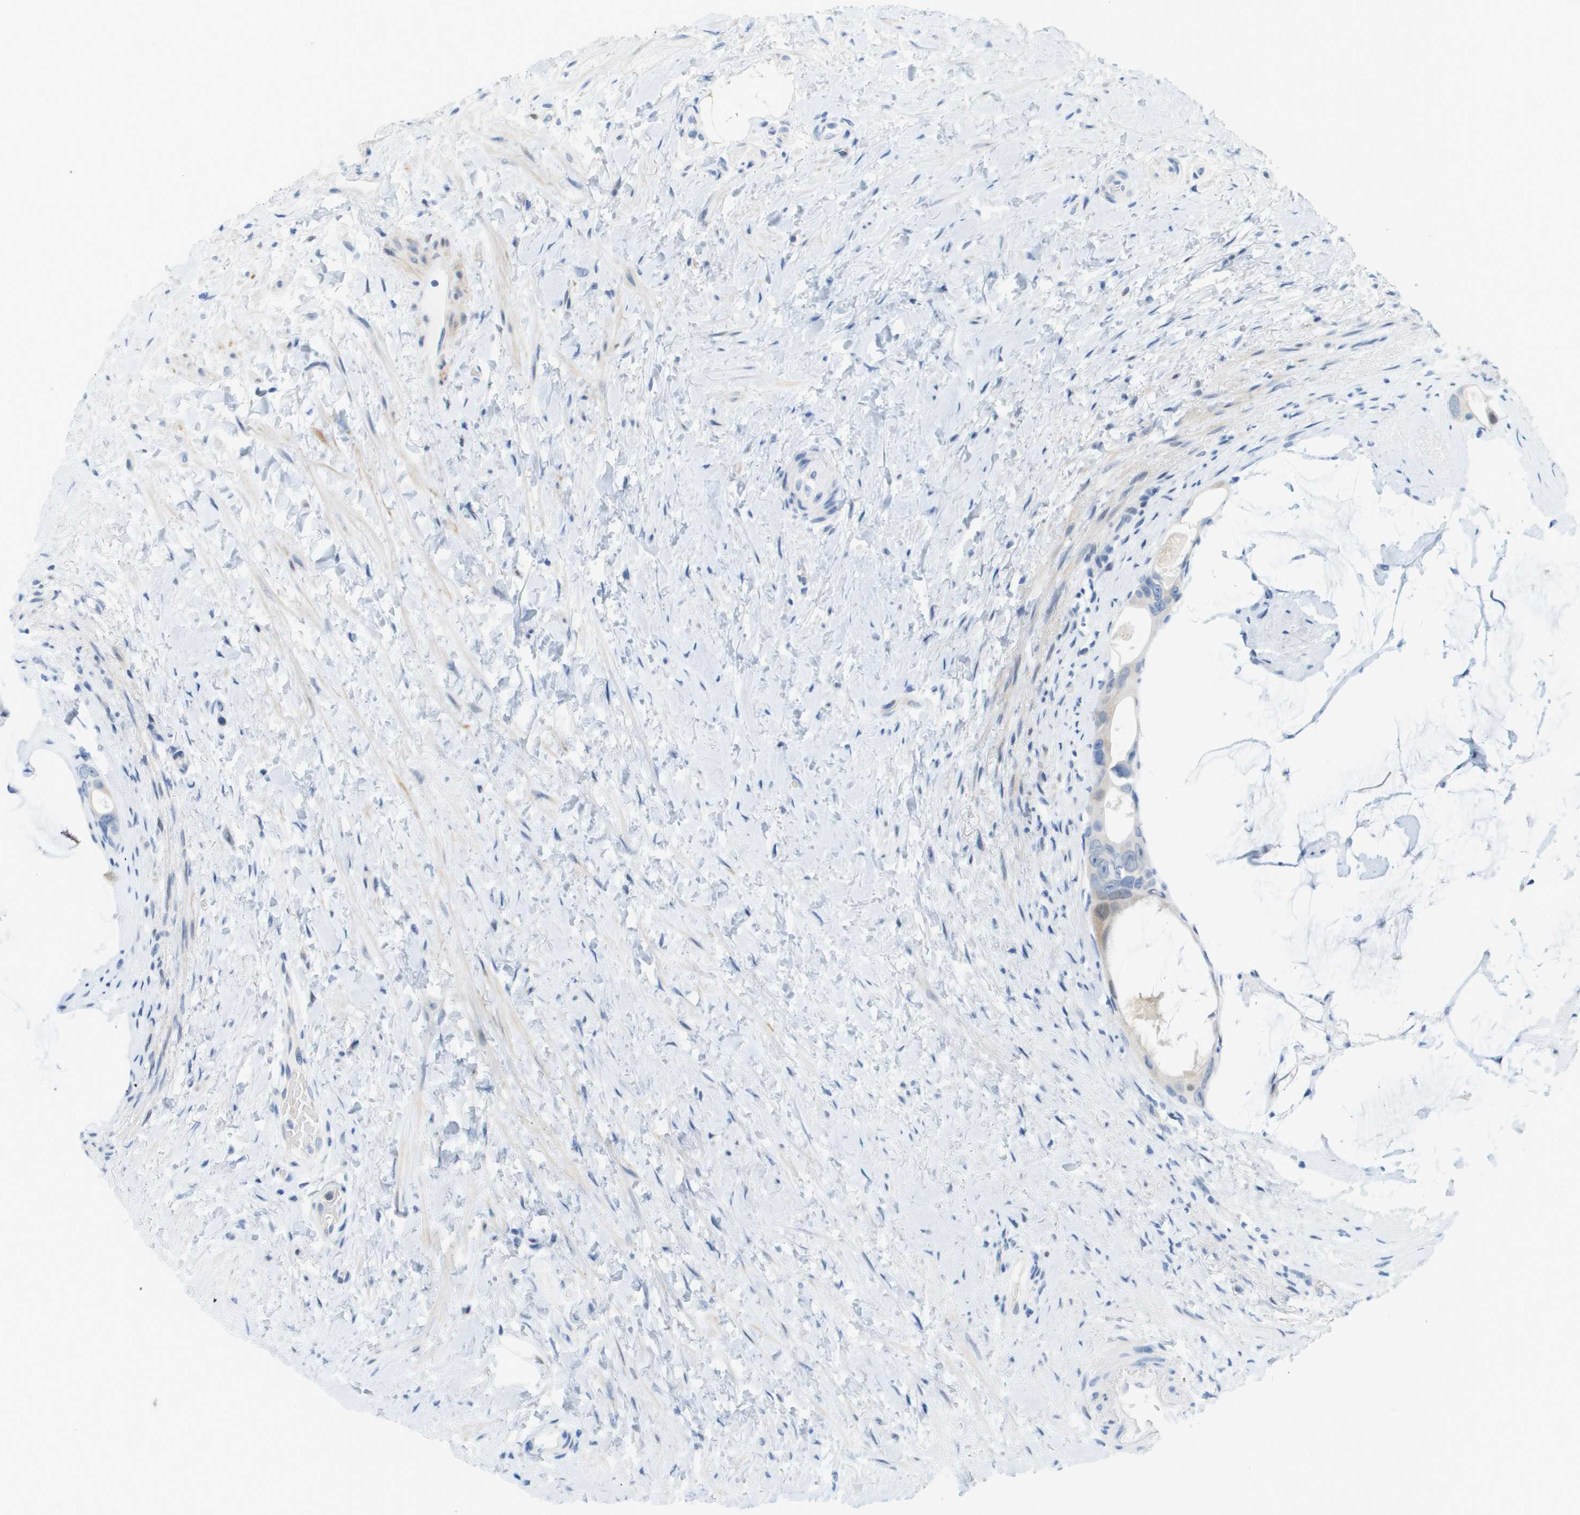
{"staining": {"intensity": "negative", "quantity": "none", "location": "none"}, "tissue": "colorectal cancer", "cell_type": "Tumor cells", "image_type": "cancer", "snomed": [{"axis": "morphology", "description": "Adenocarcinoma, NOS"}, {"axis": "topography", "description": "Rectum"}], "caption": "This is an immunohistochemistry (IHC) histopathology image of human adenocarcinoma (colorectal). There is no staining in tumor cells.", "gene": "CUL9", "patient": {"sex": "male", "age": 51}}